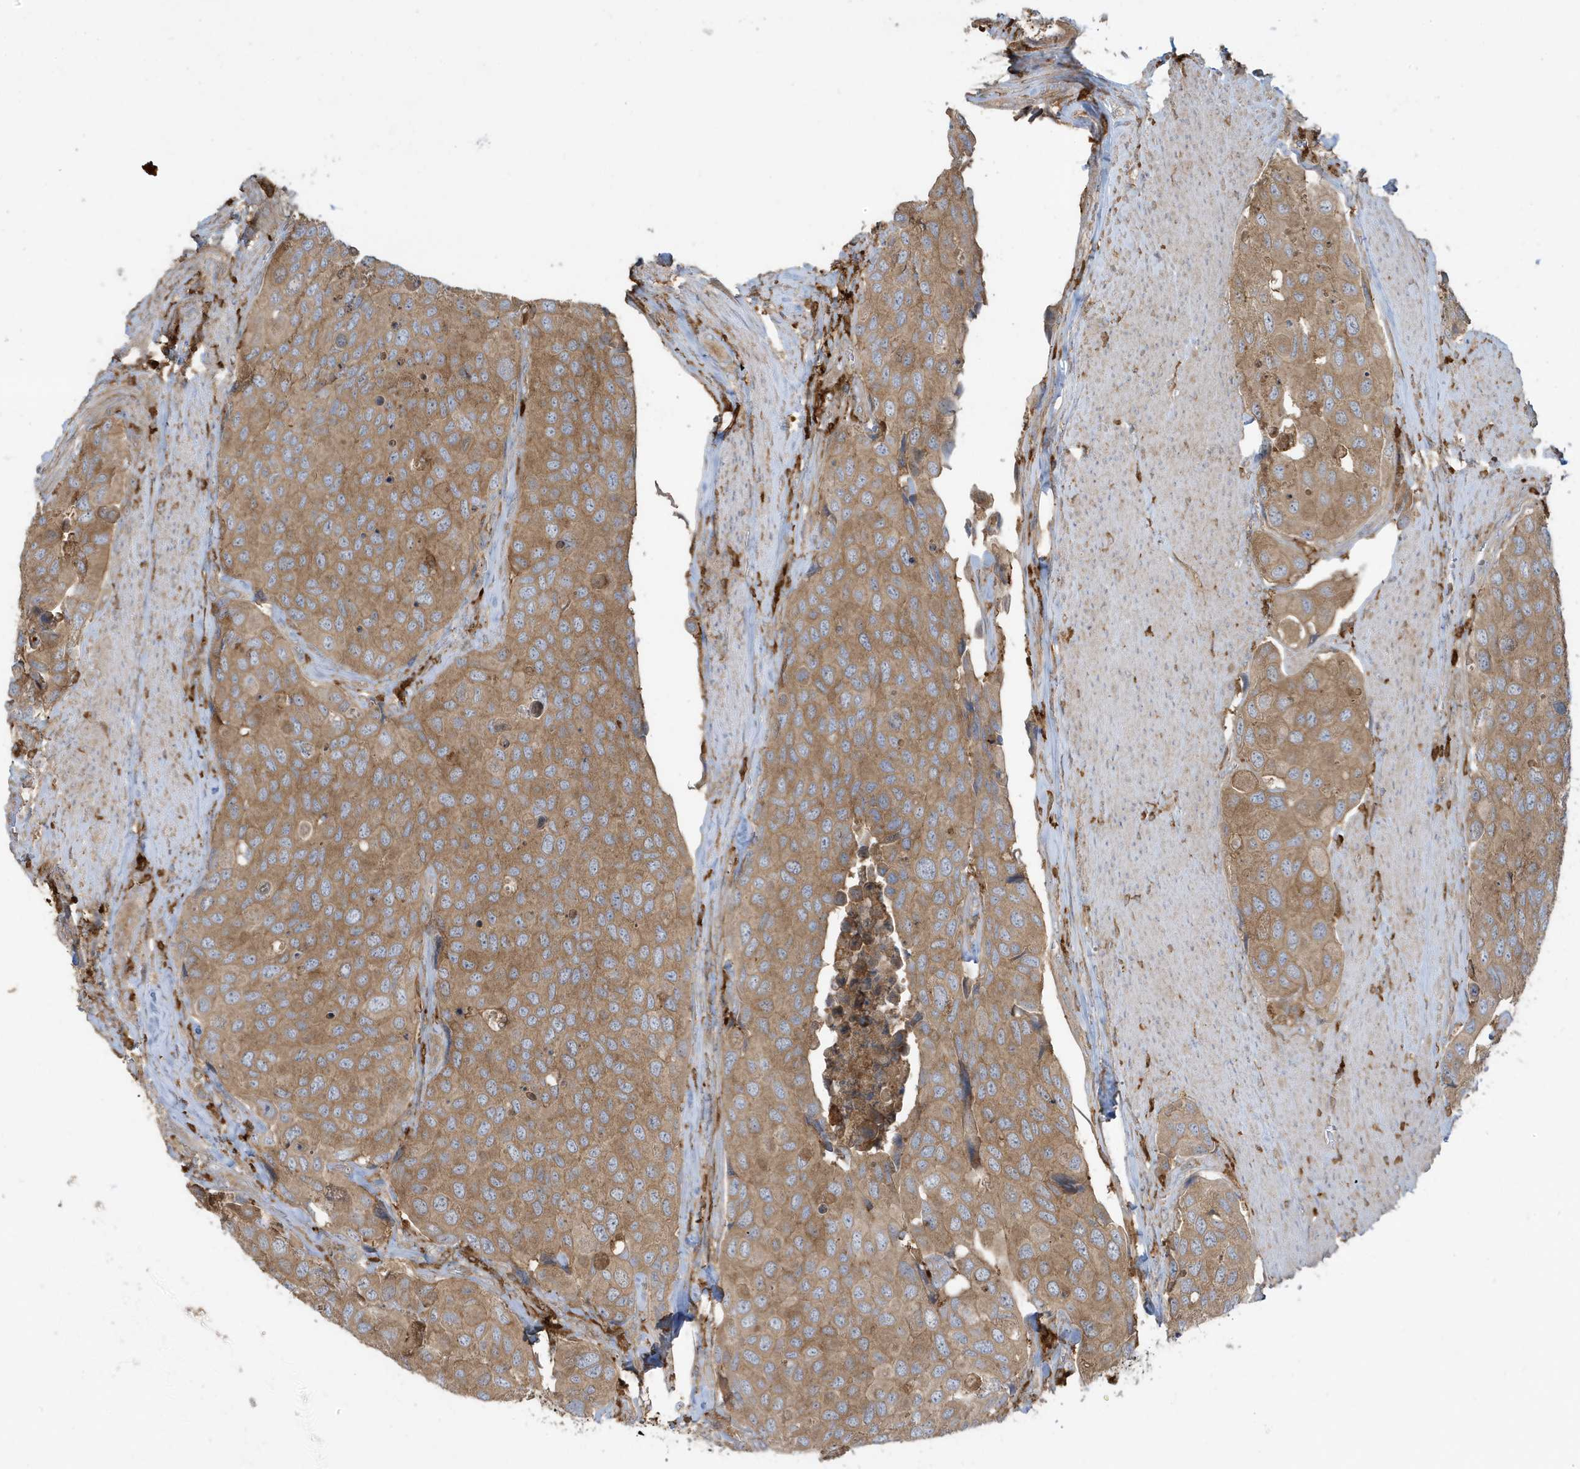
{"staining": {"intensity": "moderate", "quantity": ">75%", "location": "cytoplasmic/membranous"}, "tissue": "urothelial cancer", "cell_type": "Tumor cells", "image_type": "cancer", "snomed": [{"axis": "morphology", "description": "Urothelial carcinoma, High grade"}, {"axis": "topography", "description": "Urinary bladder"}], "caption": "This micrograph demonstrates urothelial carcinoma (high-grade) stained with immunohistochemistry to label a protein in brown. The cytoplasmic/membranous of tumor cells show moderate positivity for the protein. Nuclei are counter-stained blue.", "gene": "ABTB1", "patient": {"sex": "male", "age": 74}}